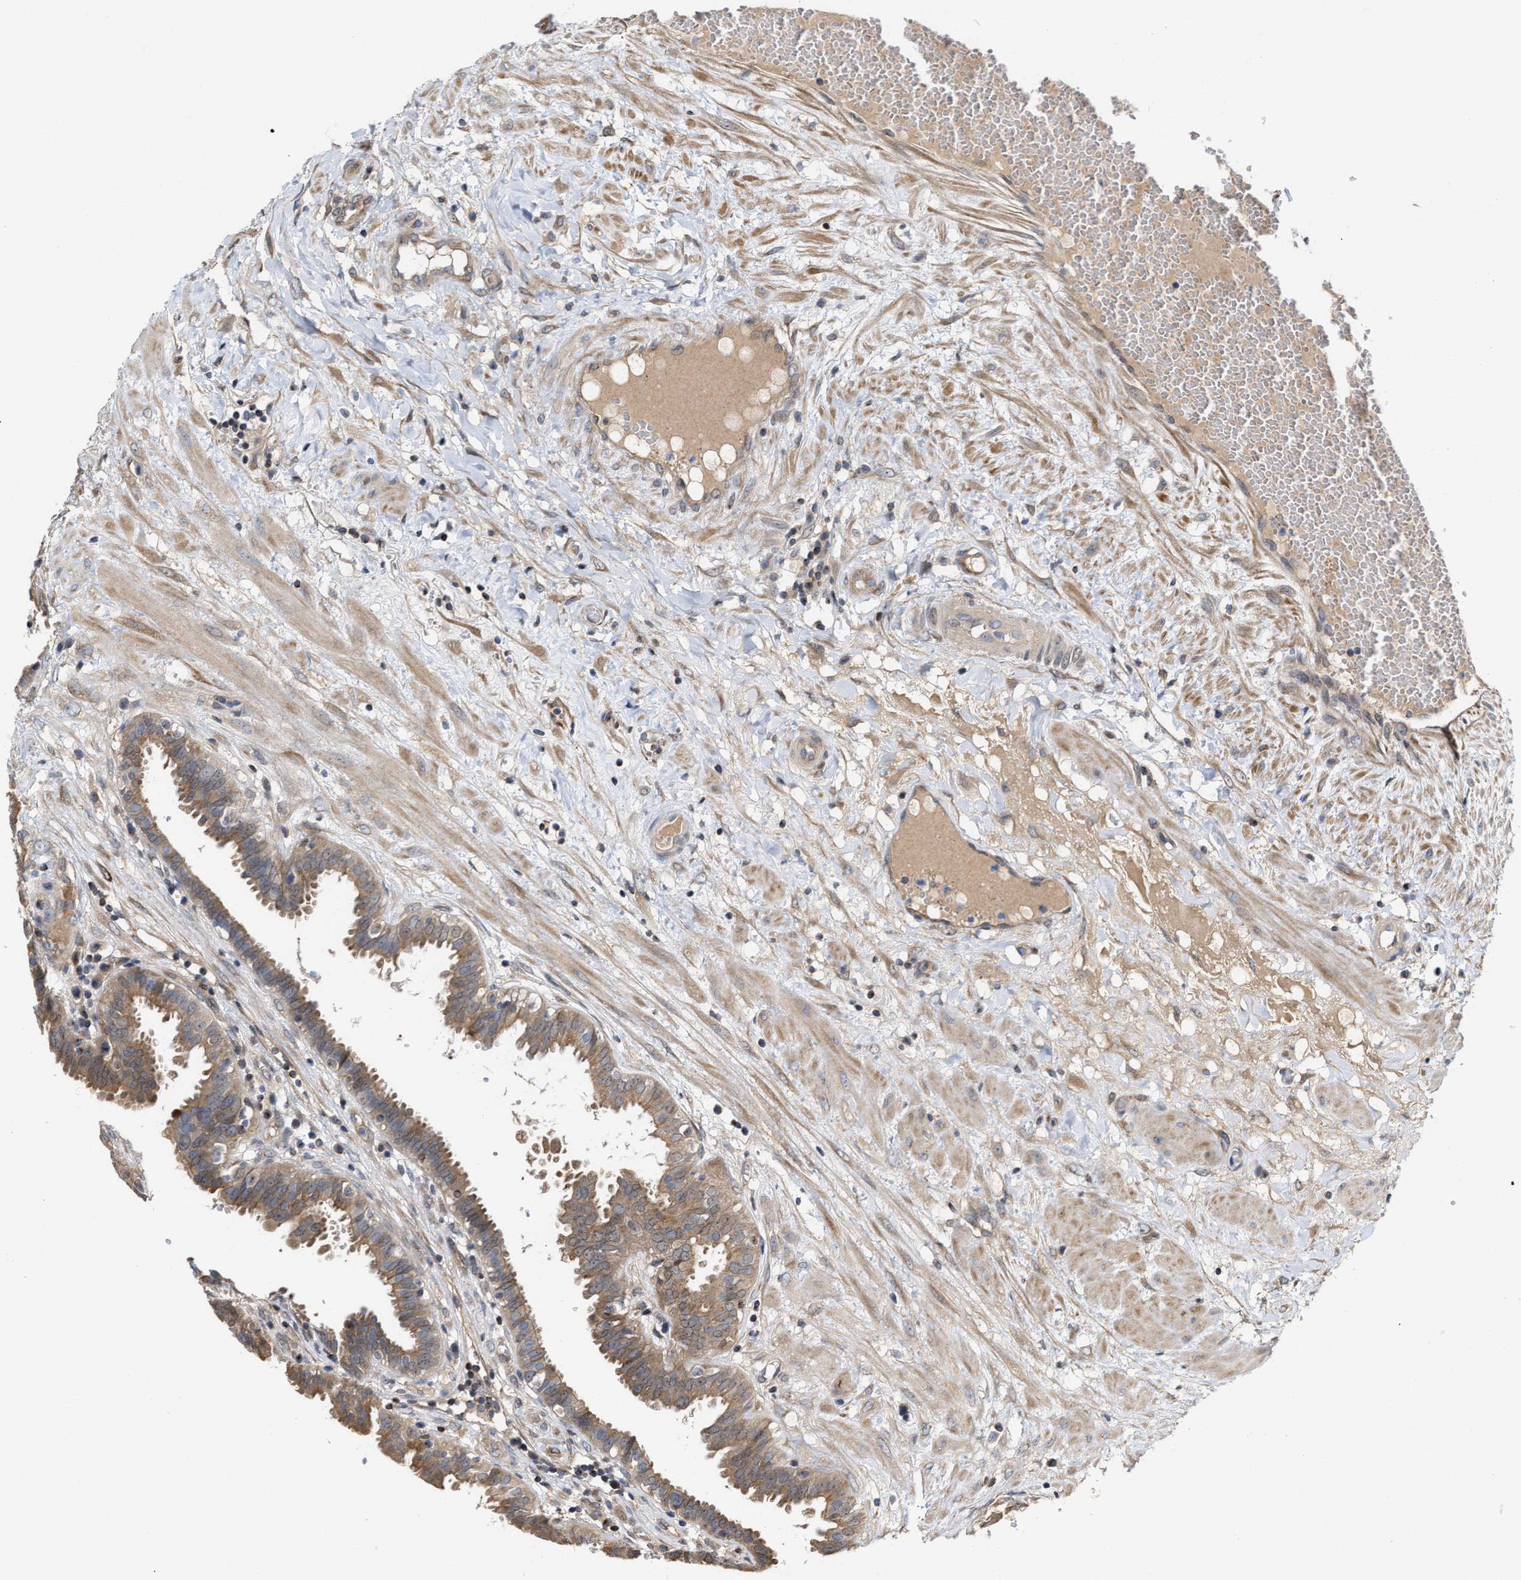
{"staining": {"intensity": "moderate", "quantity": ">75%", "location": "cytoplasmic/membranous"}, "tissue": "seminal vesicle", "cell_type": "Glandular cells", "image_type": "normal", "snomed": [{"axis": "morphology", "description": "Normal tissue, NOS"}, {"axis": "morphology", "description": "Adenocarcinoma, High grade"}, {"axis": "topography", "description": "Prostate"}, {"axis": "topography", "description": "Seminal veicle"}], "caption": "DAB (3,3'-diaminobenzidine) immunohistochemical staining of benign seminal vesicle displays moderate cytoplasmic/membranous protein positivity in about >75% of glandular cells. (IHC, brightfield microscopy, high magnification).", "gene": "BBLN", "patient": {"sex": "male", "age": 55}}